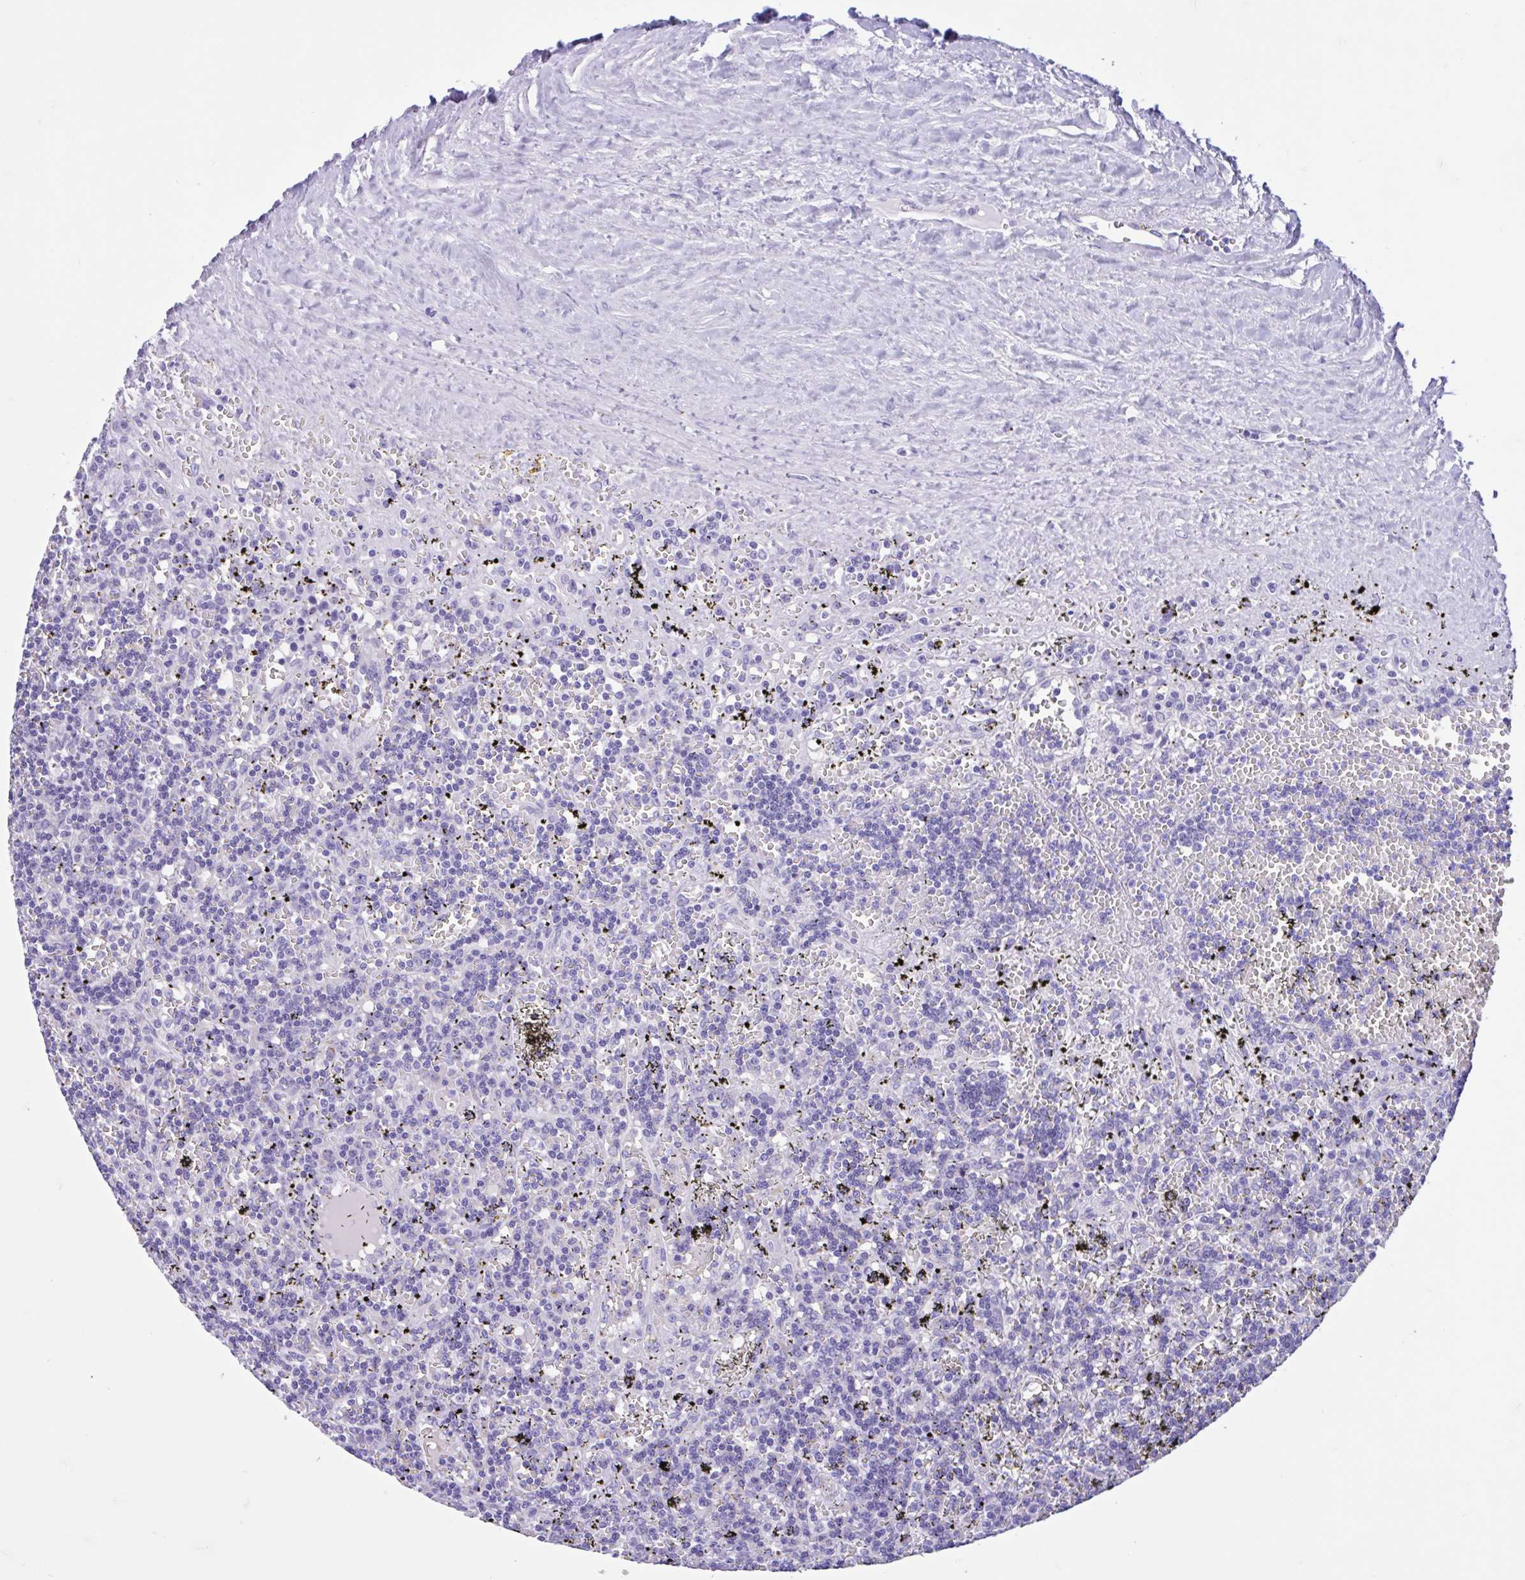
{"staining": {"intensity": "negative", "quantity": "none", "location": "none"}, "tissue": "lymphoma", "cell_type": "Tumor cells", "image_type": "cancer", "snomed": [{"axis": "morphology", "description": "Malignant lymphoma, non-Hodgkin's type, Low grade"}, {"axis": "topography", "description": "Spleen"}], "caption": "Immunohistochemistry (IHC) histopathology image of neoplastic tissue: lymphoma stained with DAB reveals no significant protein expression in tumor cells. (DAB immunohistochemistry (IHC) visualized using brightfield microscopy, high magnification).", "gene": "ZNF319", "patient": {"sex": "male", "age": 60}}